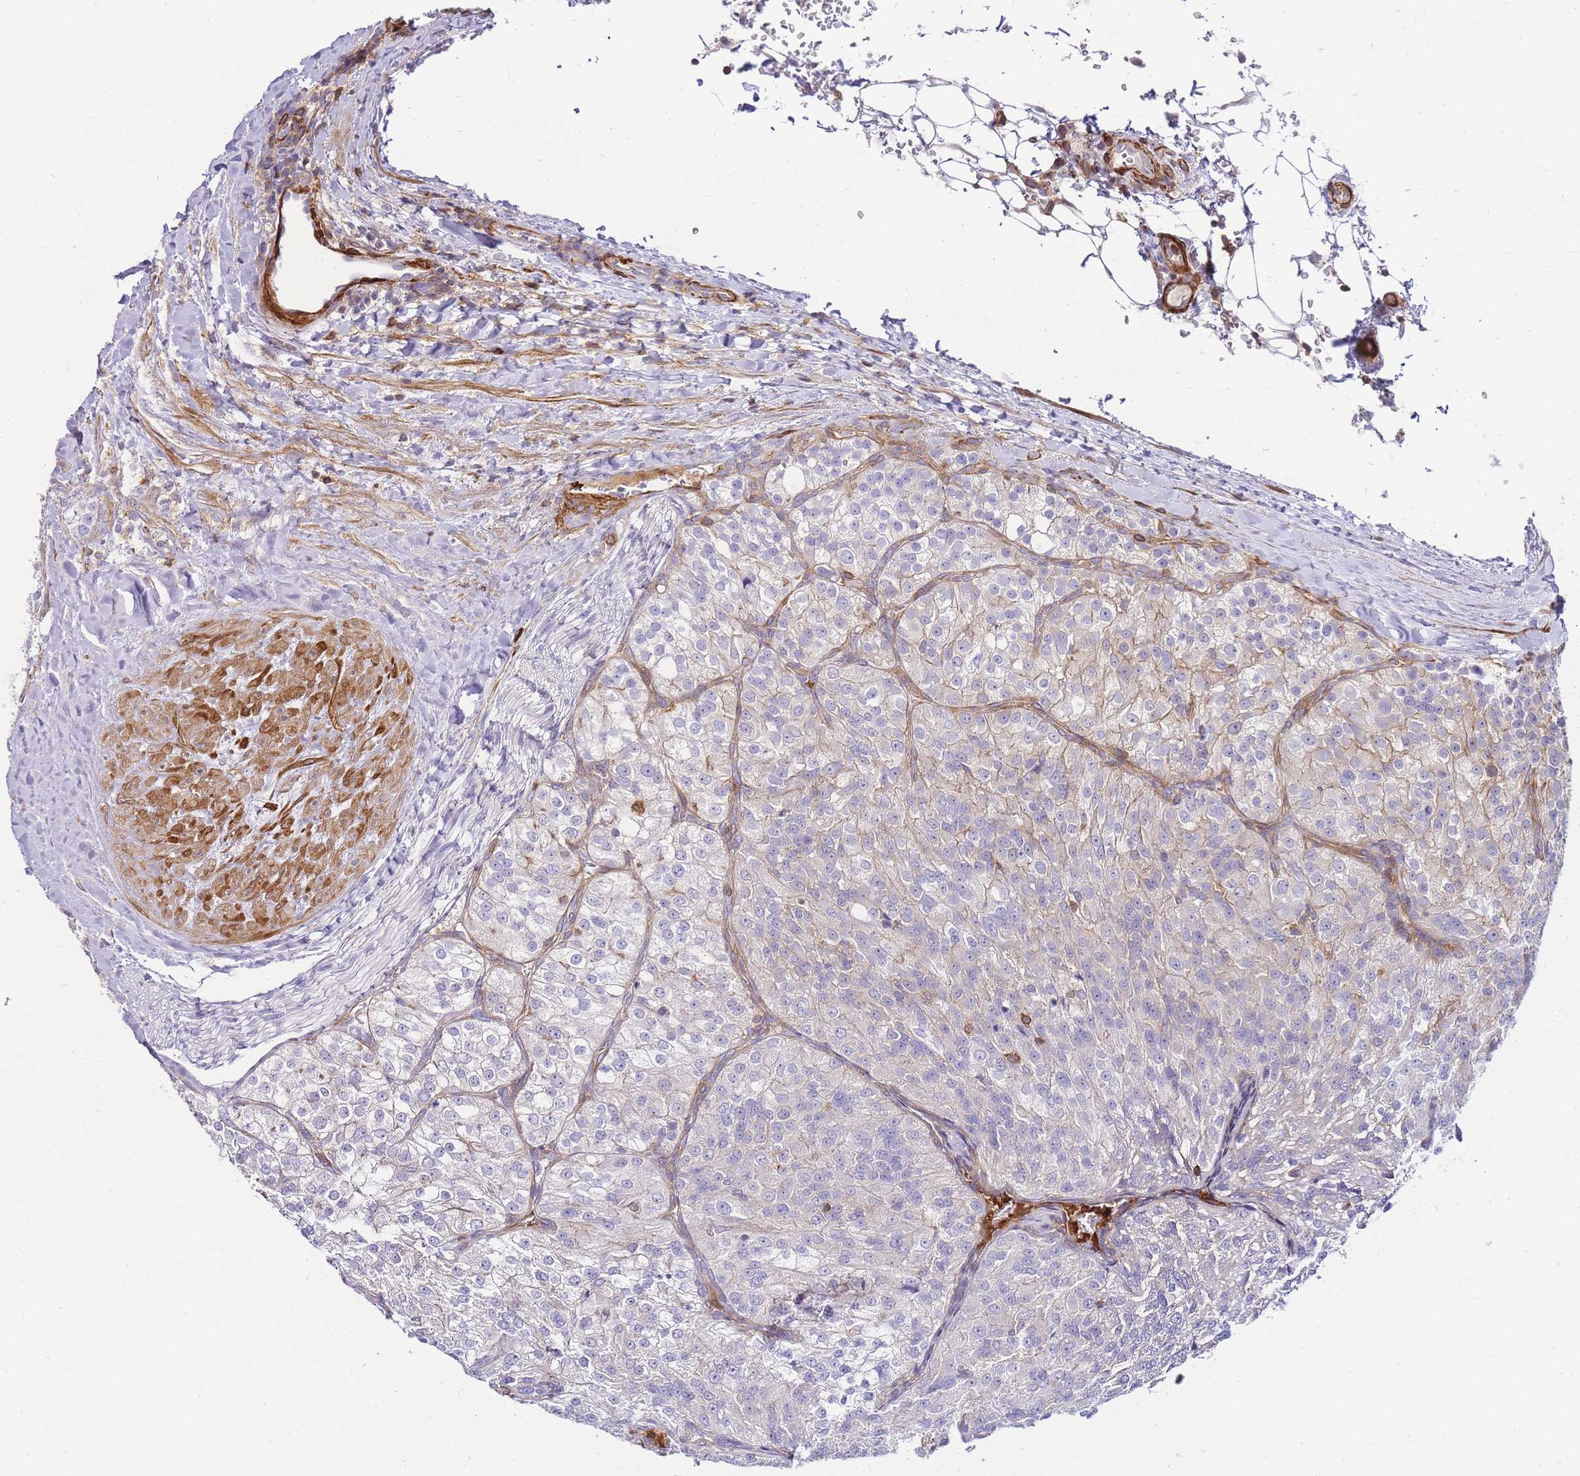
{"staining": {"intensity": "weak", "quantity": "<25%", "location": "cytoplasmic/membranous"}, "tissue": "renal cancer", "cell_type": "Tumor cells", "image_type": "cancer", "snomed": [{"axis": "morphology", "description": "Adenocarcinoma, NOS"}, {"axis": "topography", "description": "Kidney"}], "caption": "Histopathology image shows no protein expression in tumor cells of renal cancer (adenocarcinoma) tissue.", "gene": "FBN3", "patient": {"sex": "female", "age": 63}}